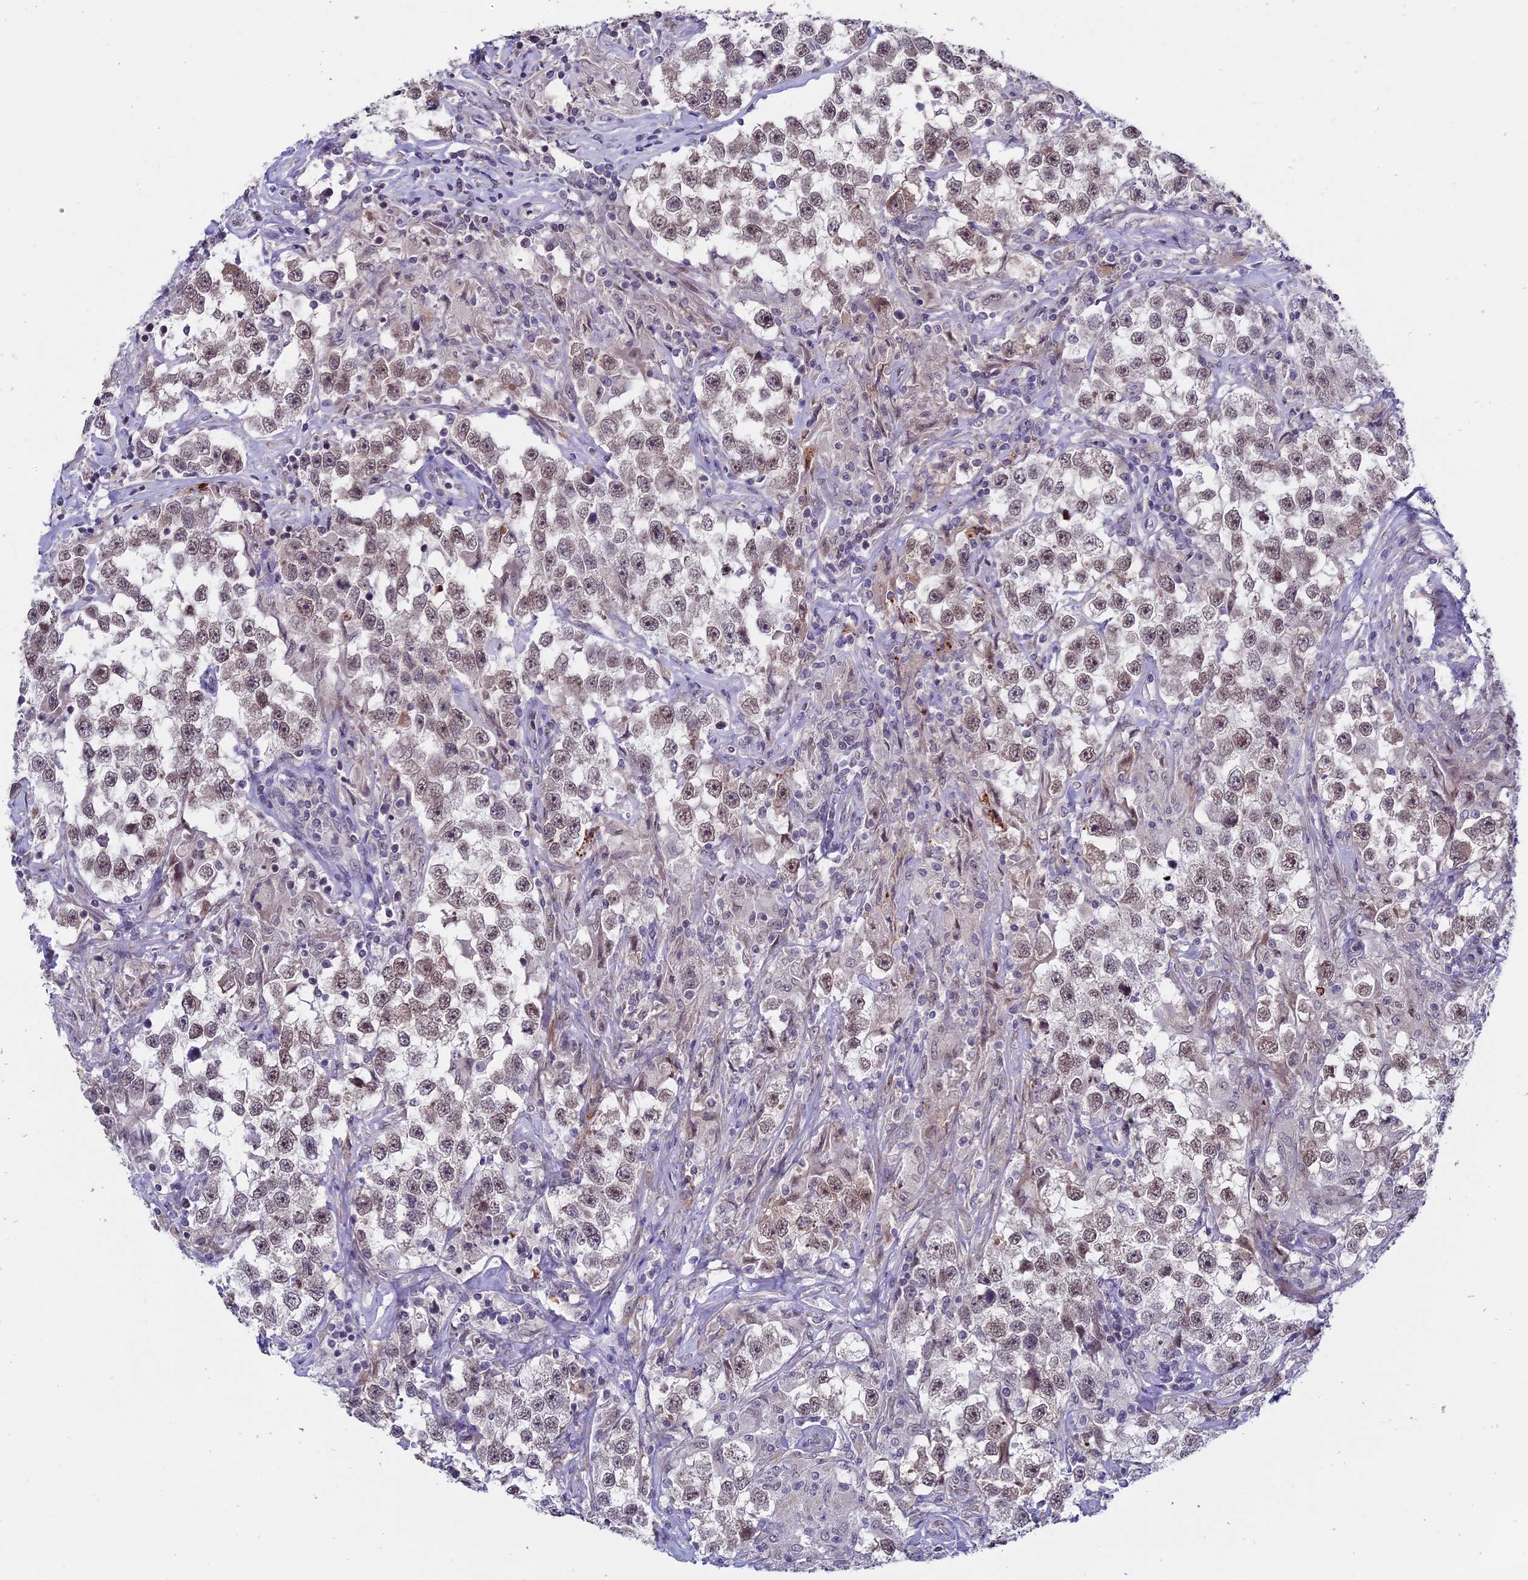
{"staining": {"intensity": "moderate", "quantity": ">75%", "location": "nuclear"}, "tissue": "testis cancer", "cell_type": "Tumor cells", "image_type": "cancer", "snomed": [{"axis": "morphology", "description": "Seminoma, NOS"}, {"axis": "topography", "description": "Testis"}], "caption": "Protein analysis of seminoma (testis) tissue exhibits moderate nuclear expression in approximately >75% of tumor cells.", "gene": "PYGO1", "patient": {"sex": "male", "age": 46}}